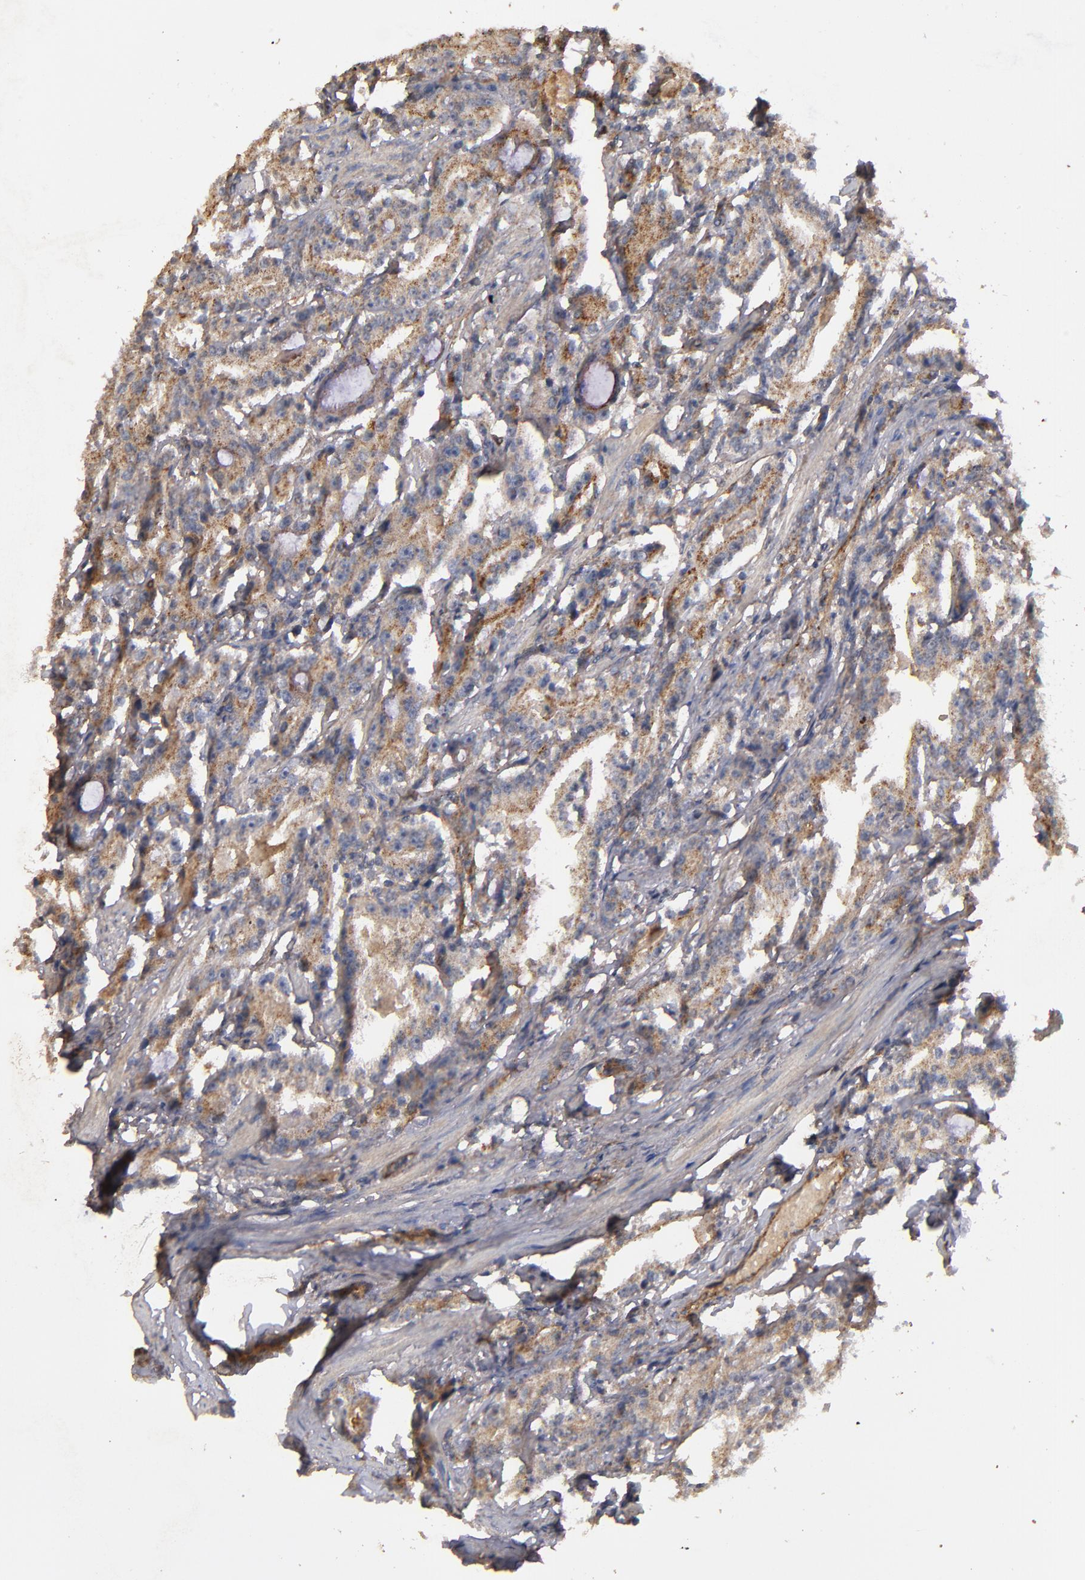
{"staining": {"intensity": "strong", "quantity": ">75%", "location": "cytoplasmic/membranous"}, "tissue": "prostate cancer", "cell_type": "Tumor cells", "image_type": "cancer", "snomed": [{"axis": "morphology", "description": "Adenocarcinoma, Medium grade"}, {"axis": "topography", "description": "Prostate"}], "caption": "A brown stain labels strong cytoplasmic/membranous expression of a protein in adenocarcinoma (medium-grade) (prostate) tumor cells.", "gene": "DIPK2B", "patient": {"sex": "male", "age": 72}}